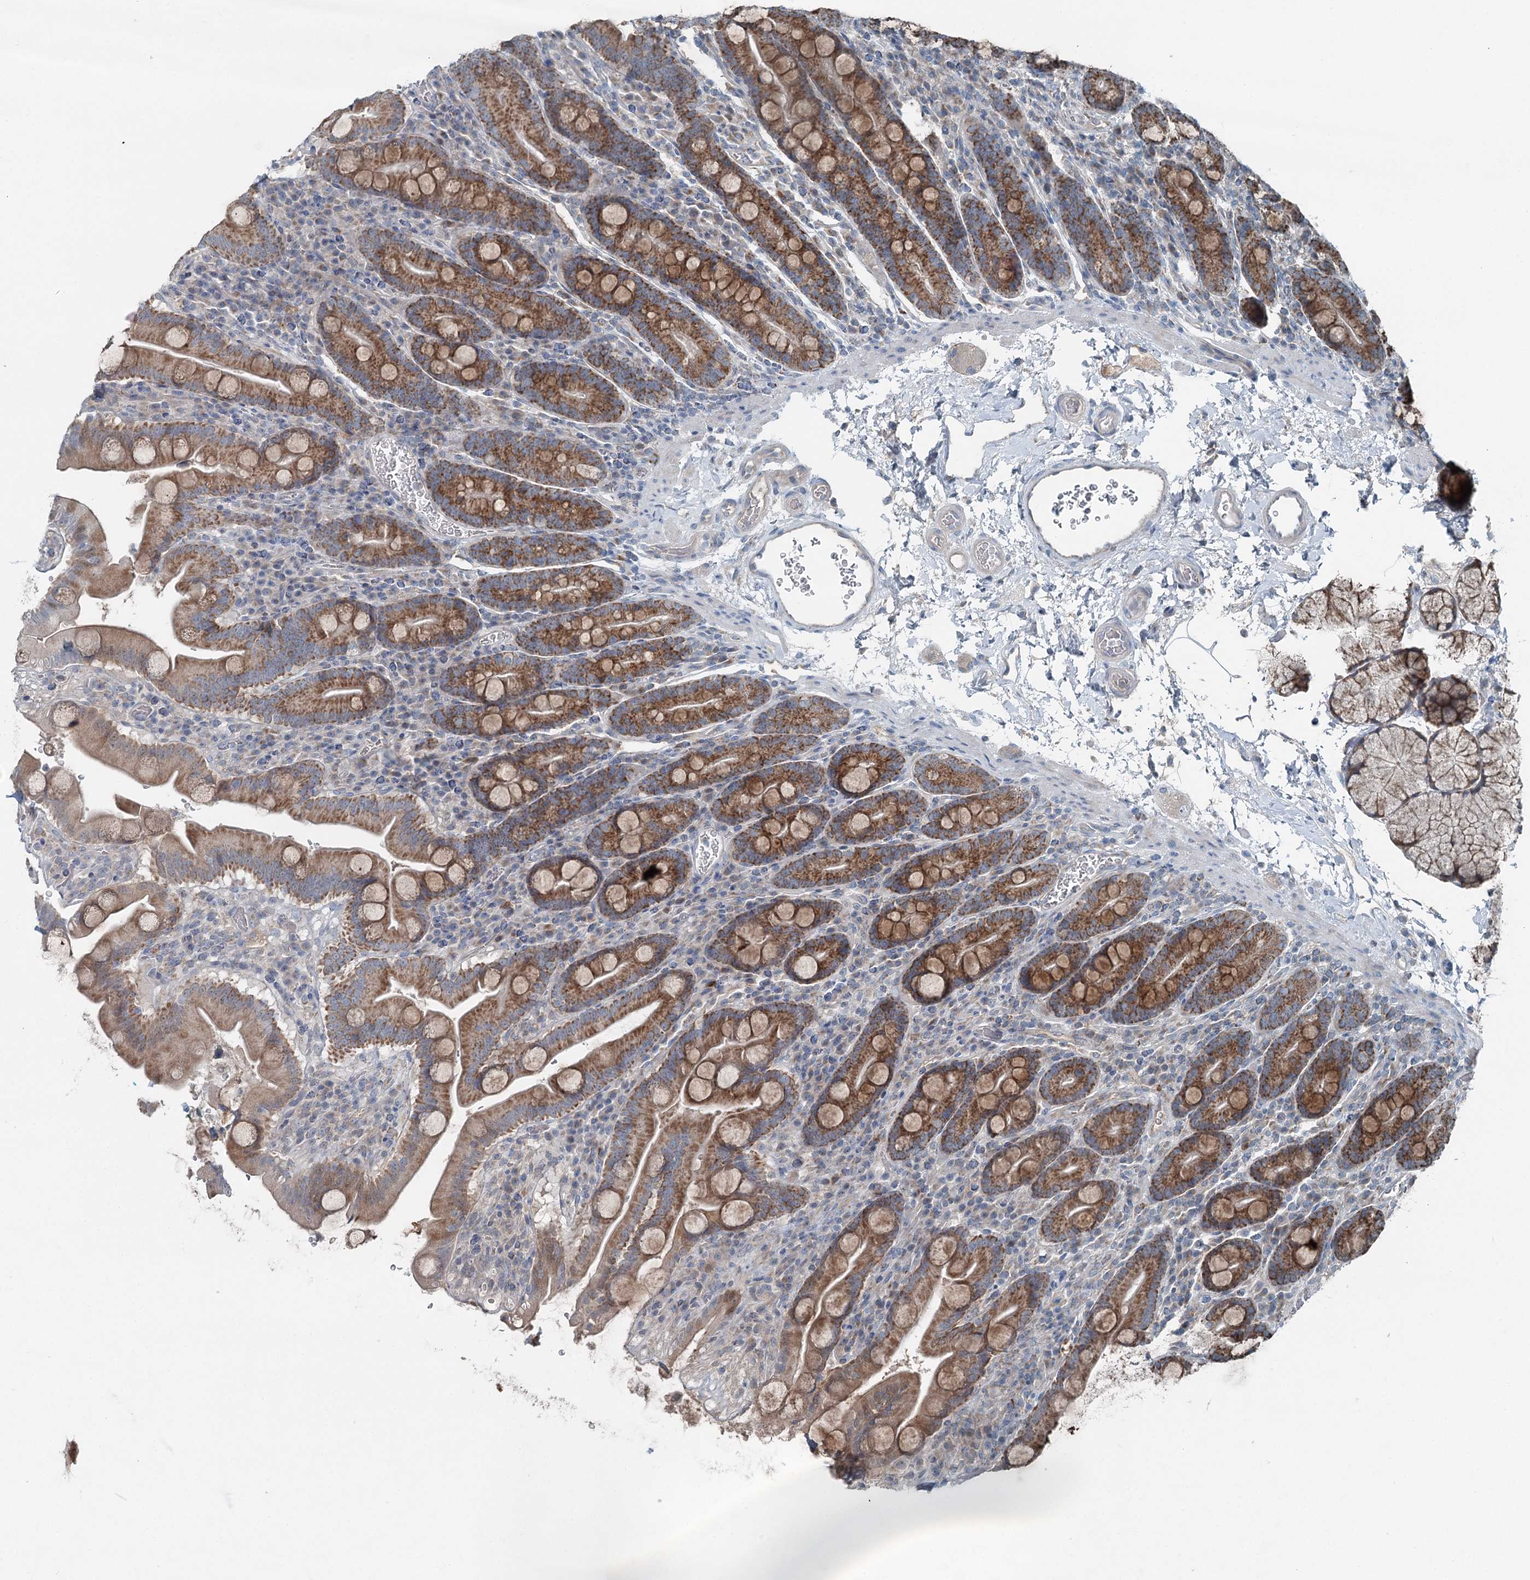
{"staining": {"intensity": "moderate", "quantity": ">75%", "location": "cytoplasmic/membranous"}, "tissue": "duodenum", "cell_type": "Glandular cells", "image_type": "normal", "snomed": [{"axis": "morphology", "description": "Normal tissue, NOS"}, {"axis": "topography", "description": "Duodenum"}], "caption": "The histopathology image reveals immunohistochemical staining of normal duodenum. There is moderate cytoplasmic/membranous expression is seen in approximately >75% of glandular cells. The staining was performed using DAB, with brown indicating positive protein expression. Nuclei are stained blue with hematoxylin.", "gene": "CHCHD5", "patient": {"sex": "male", "age": 35}}